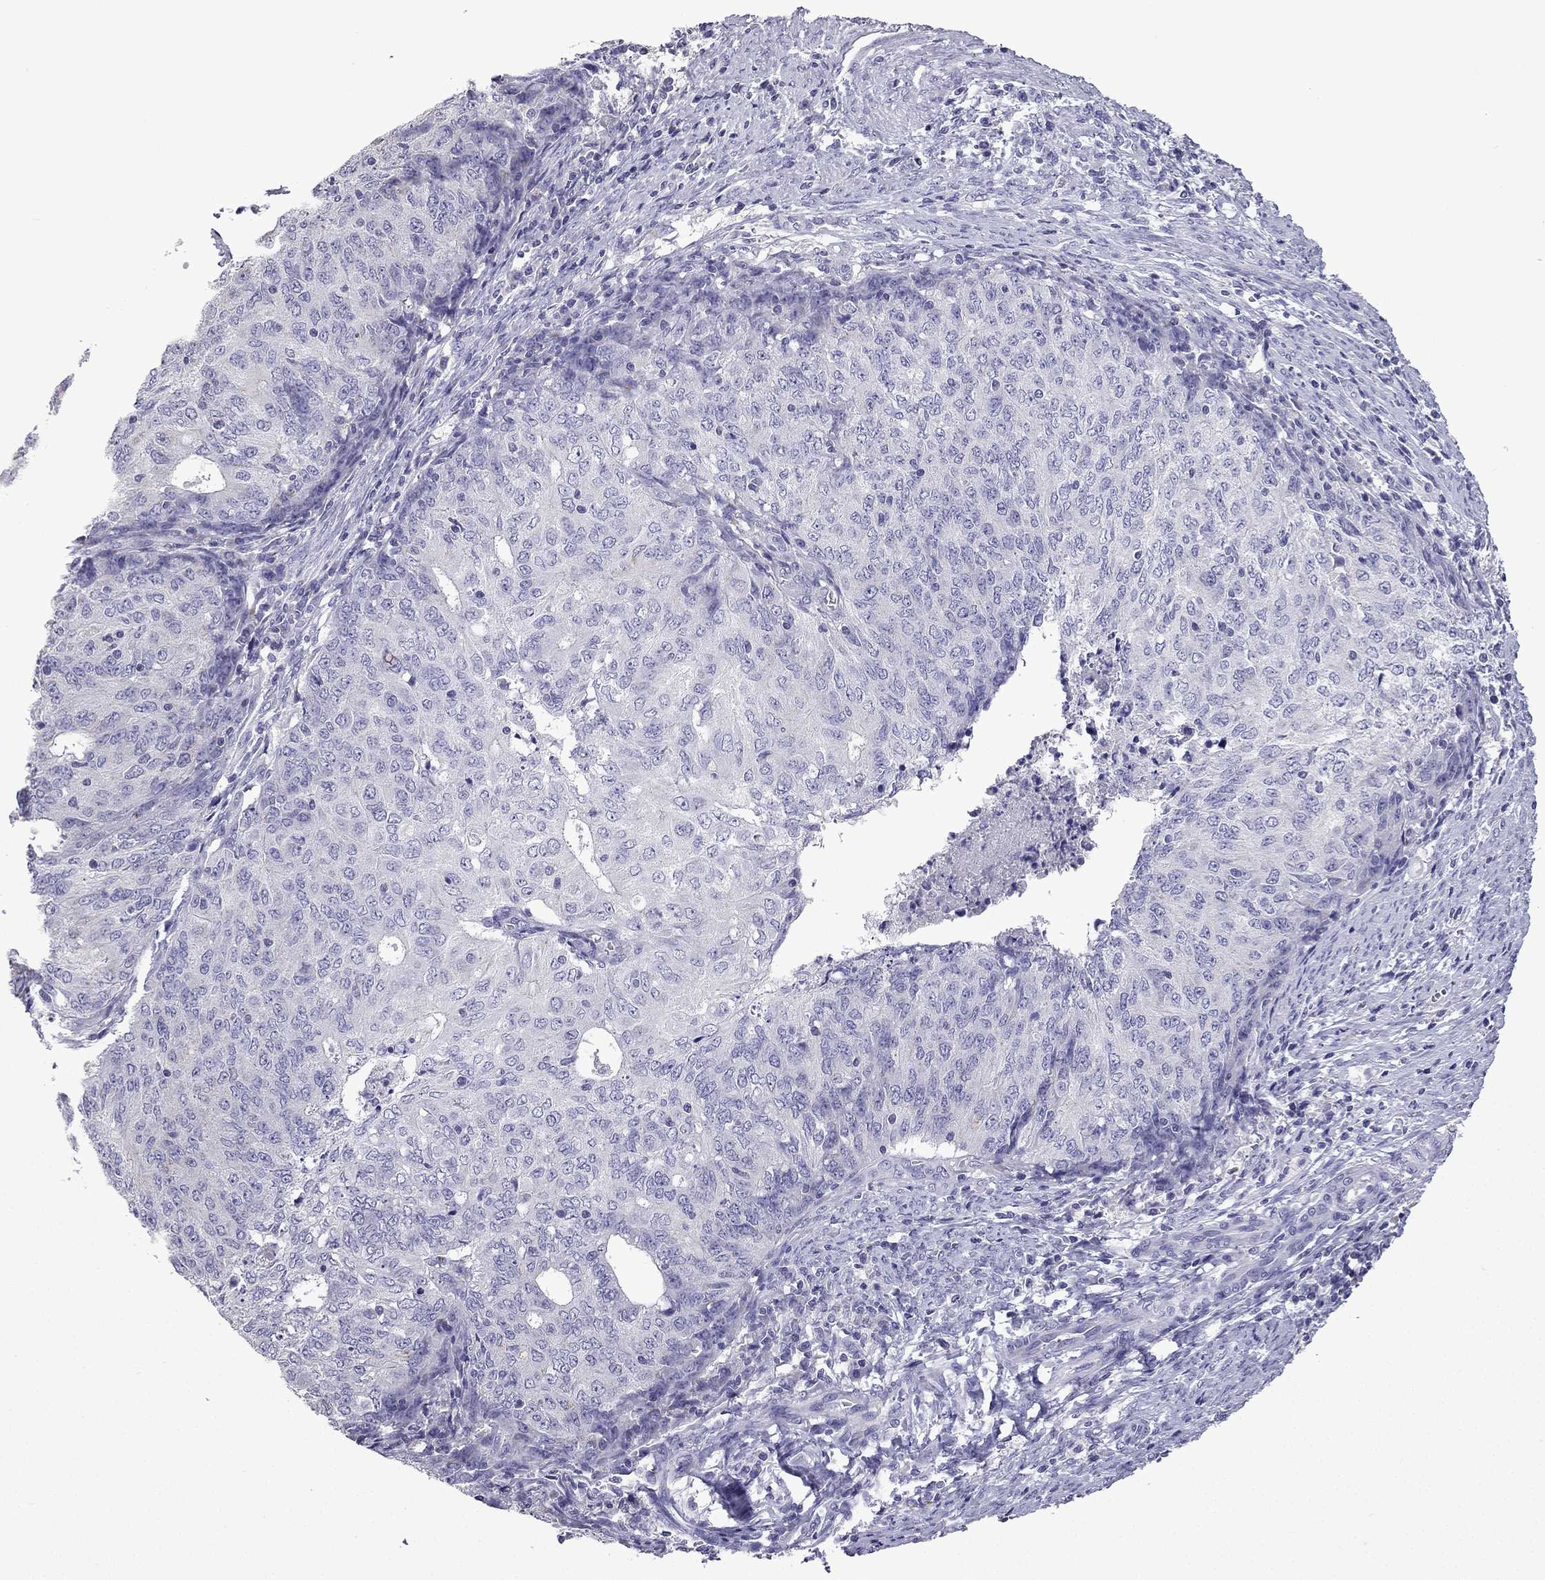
{"staining": {"intensity": "negative", "quantity": "none", "location": "none"}, "tissue": "endometrial cancer", "cell_type": "Tumor cells", "image_type": "cancer", "snomed": [{"axis": "morphology", "description": "Adenocarcinoma, NOS"}, {"axis": "topography", "description": "Endometrium"}], "caption": "A high-resolution micrograph shows immunohistochemistry staining of endometrial cancer, which exhibits no significant expression in tumor cells.", "gene": "TTN", "patient": {"sex": "female", "age": 82}}